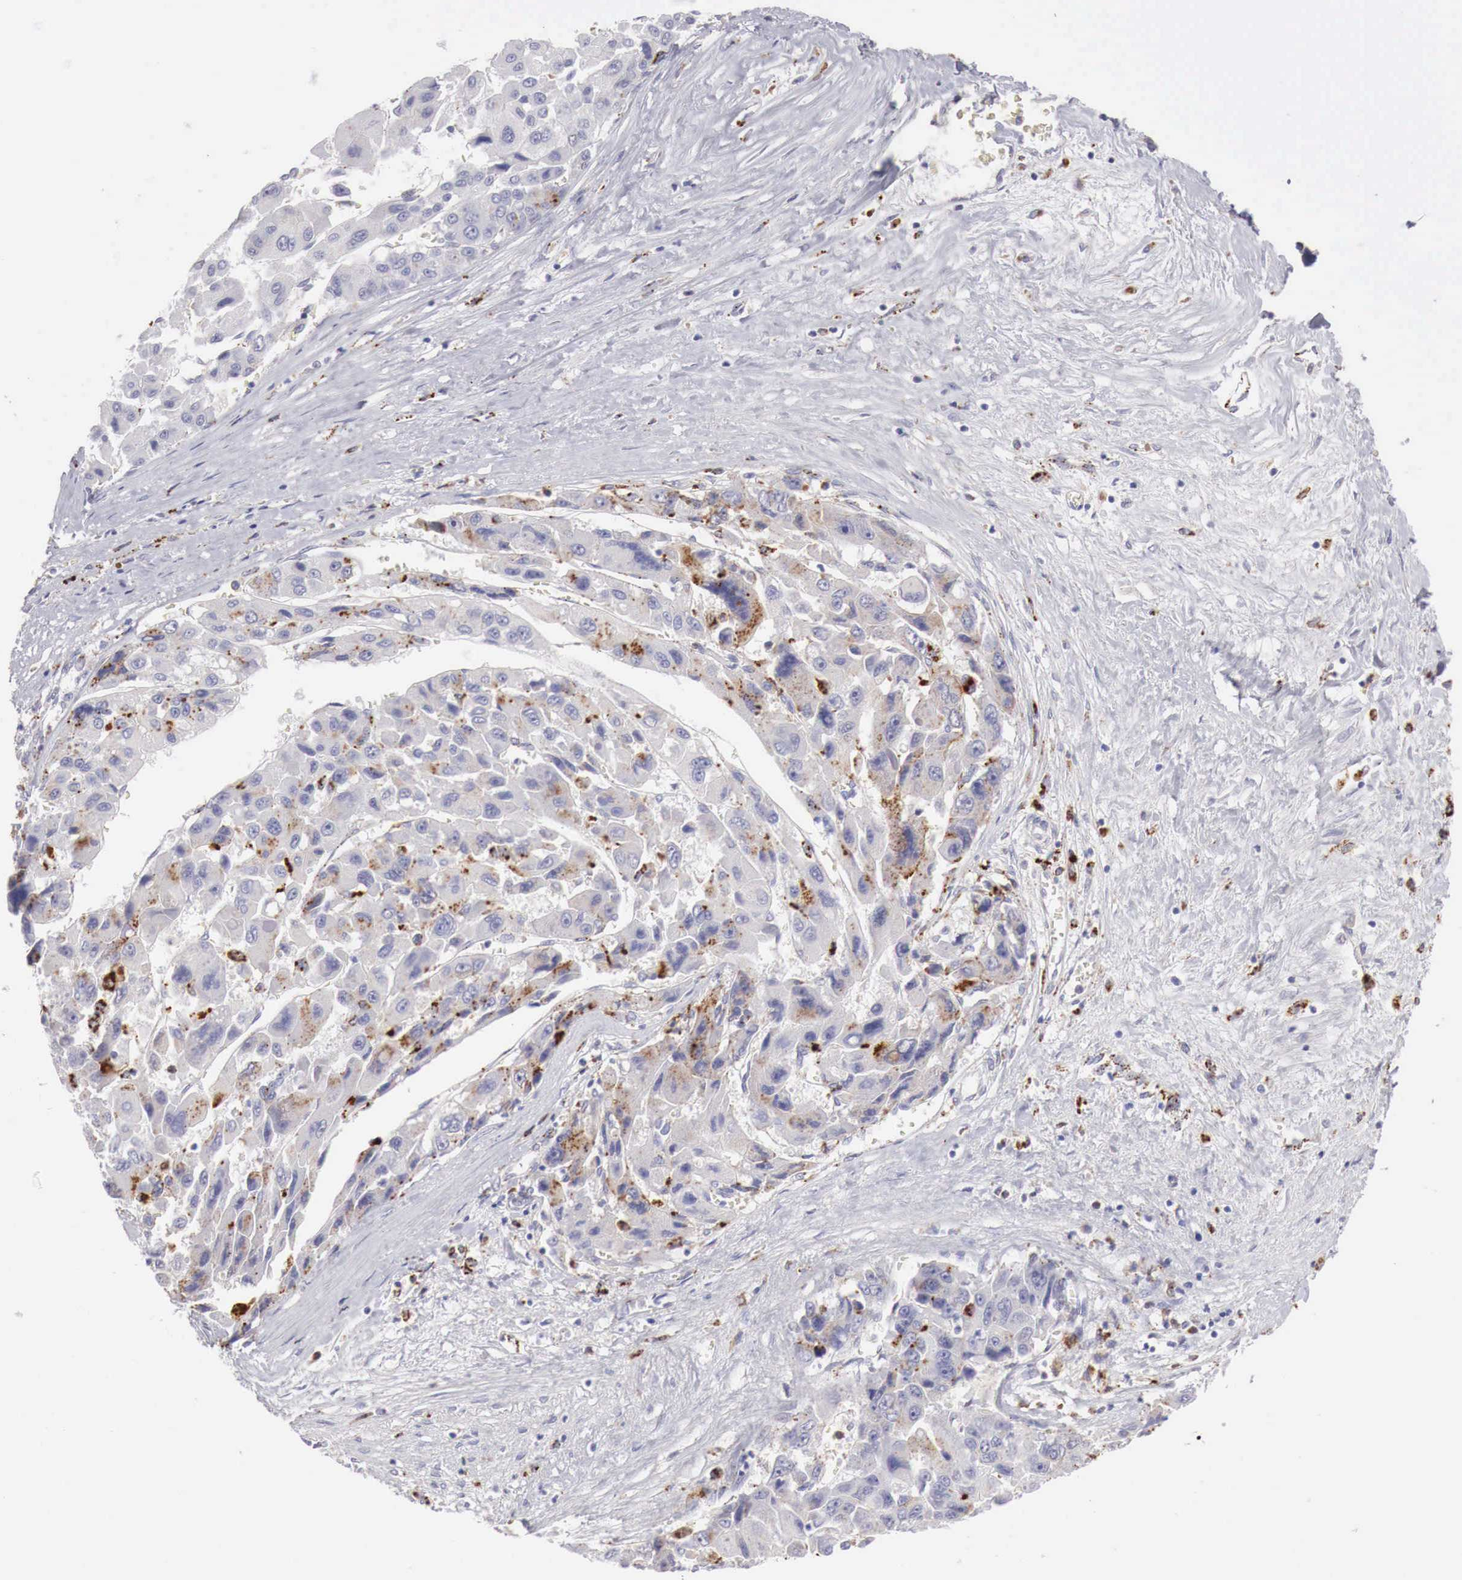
{"staining": {"intensity": "moderate", "quantity": "25%-75%", "location": "cytoplasmic/membranous"}, "tissue": "liver cancer", "cell_type": "Tumor cells", "image_type": "cancer", "snomed": [{"axis": "morphology", "description": "Carcinoma, Hepatocellular, NOS"}, {"axis": "topography", "description": "Liver"}], "caption": "This histopathology image reveals IHC staining of human liver cancer (hepatocellular carcinoma), with medium moderate cytoplasmic/membranous expression in approximately 25%-75% of tumor cells.", "gene": "GLA", "patient": {"sex": "male", "age": 64}}